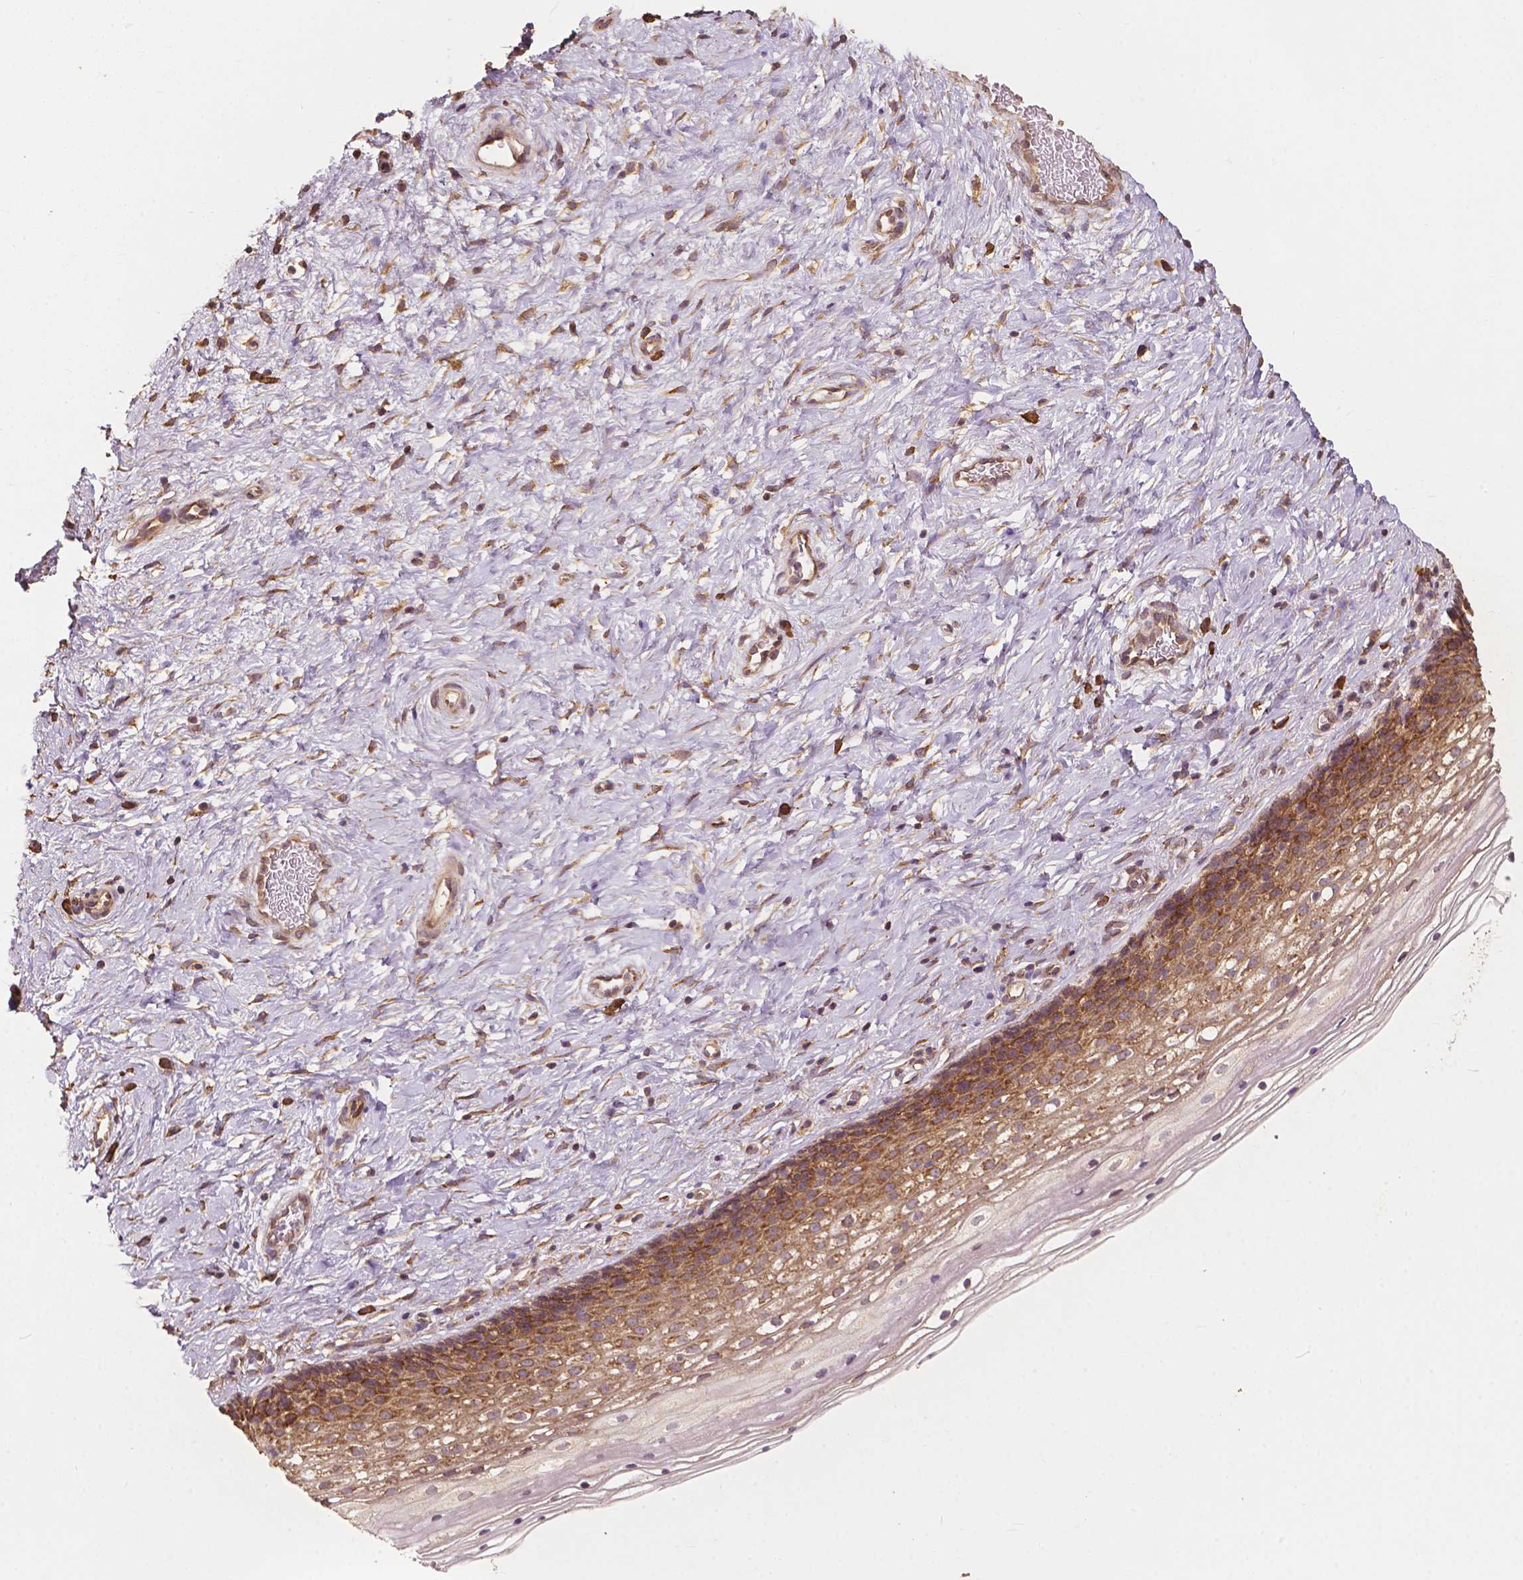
{"staining": {"intensity": "weak", "quantity": ">75%", "location": "cytoplasmic/membranous"}, "tissue": "cervix", "cell_type": "Glandular cells", "image_type": "normal", "snomed": [{"axis": "morphology", "description": "Normal tissue, NOS"}, {"axis": "topography", "description": "Cervix"}], "caption": "Immunohistochemistry photomicrograph of unremarkable human cervix stained for a protein (brown), which exhibits low levels of weak cytoplasmic/membranous staining in about >75% of glandular cells.", "gene": "G3BP1", "patient": {"sex": "female", "age": 34}}